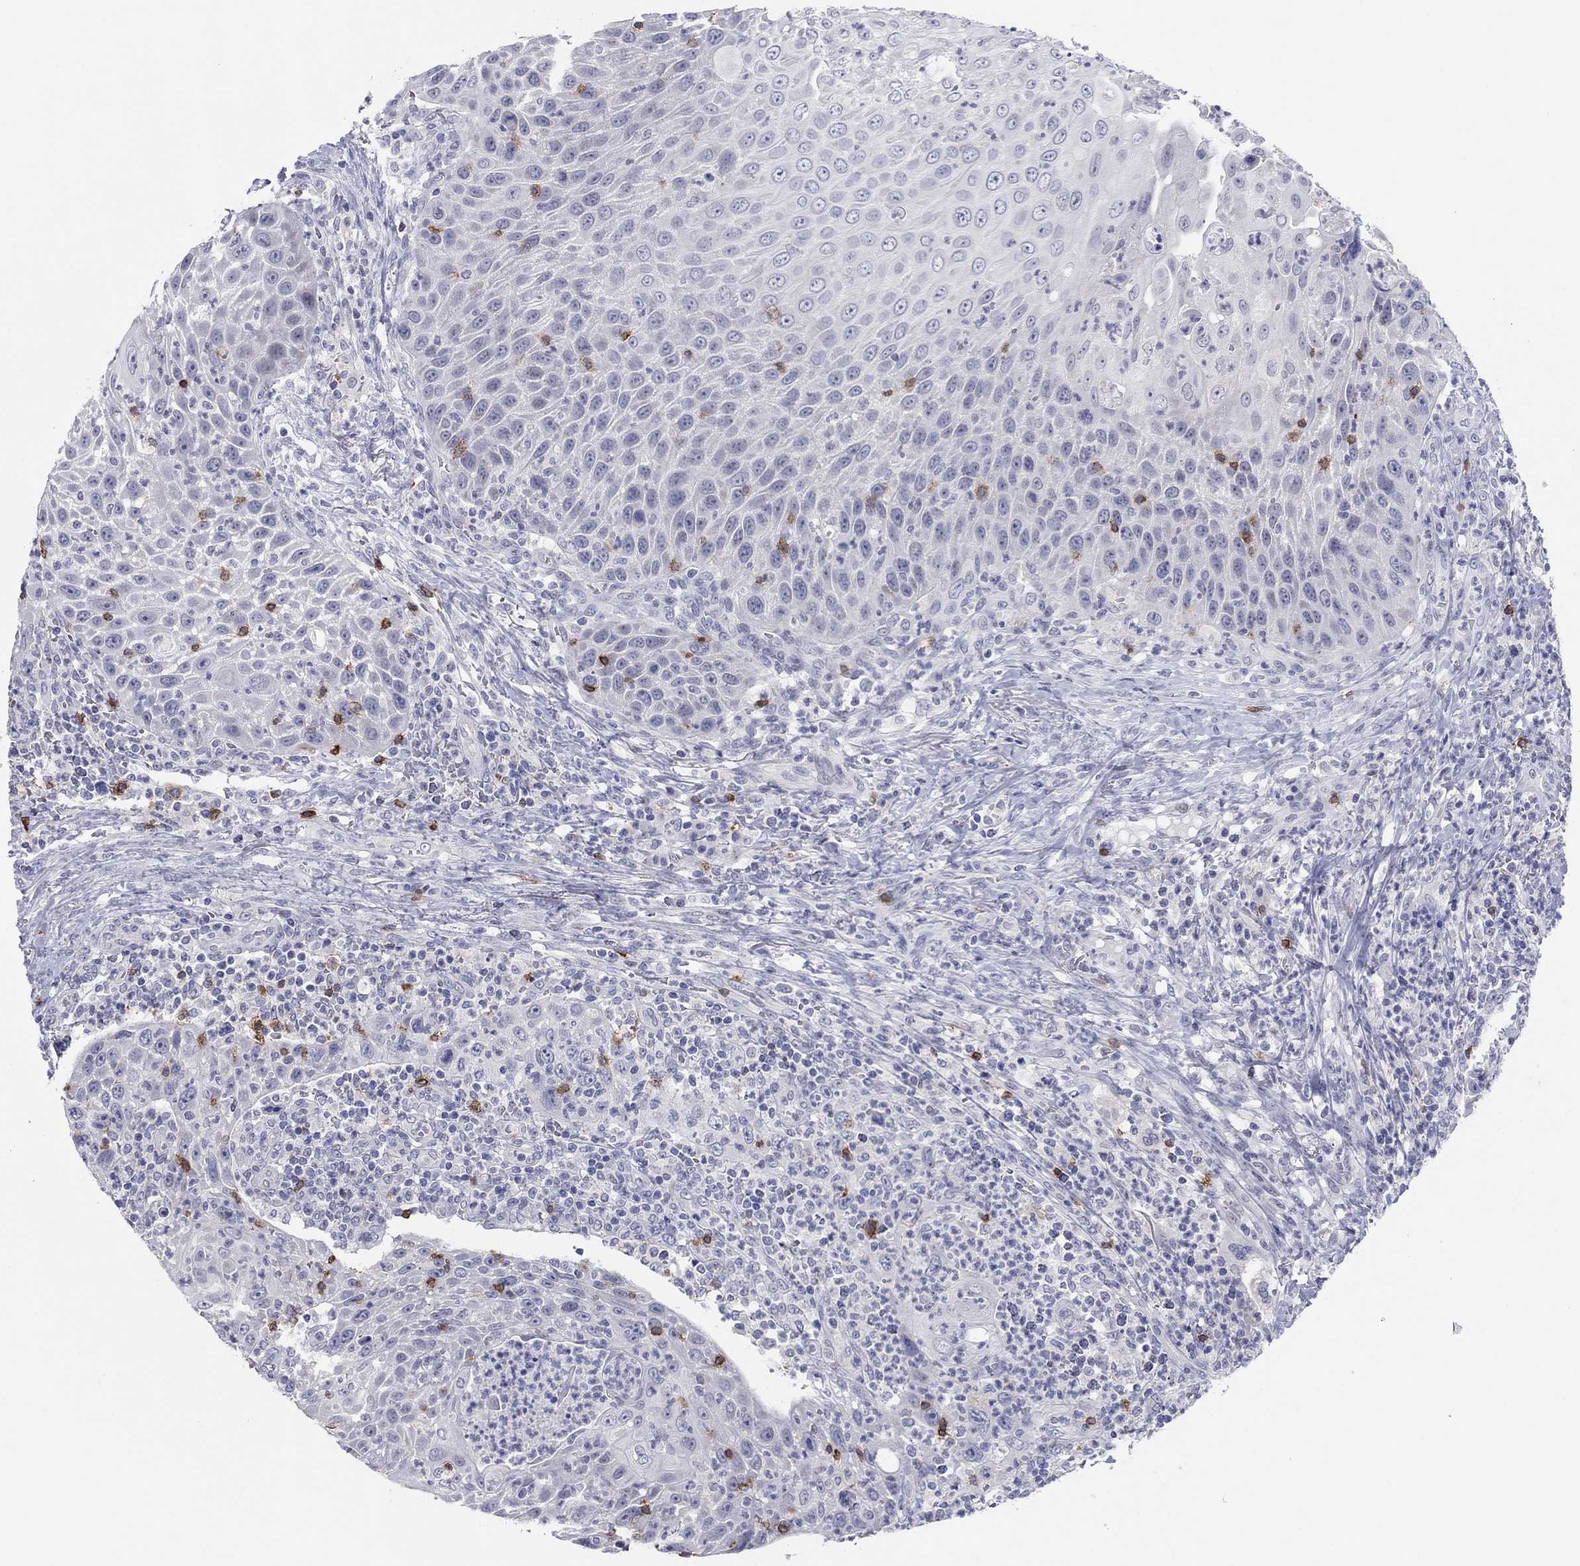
{"staining": {"intensity": "negative", "quantity": "none", "location": "none"}, "tissue": "head and neck cancer", "cell_type": "Tumor cells", "image_type": "cancer", "snomed": [{"axis": "morphology", "description": "Squamous cell carcinoma, NOS"}, {"axis": "topography", "description": "Head-Neck"}], "caption": "Tumor cells are negative for protein expression in human head and neck cancer (squamous cell carcinoma). Nuclei are stained in blue.", "gene": "ITGAE", "patient": {"sex": "male", "age": 69}}